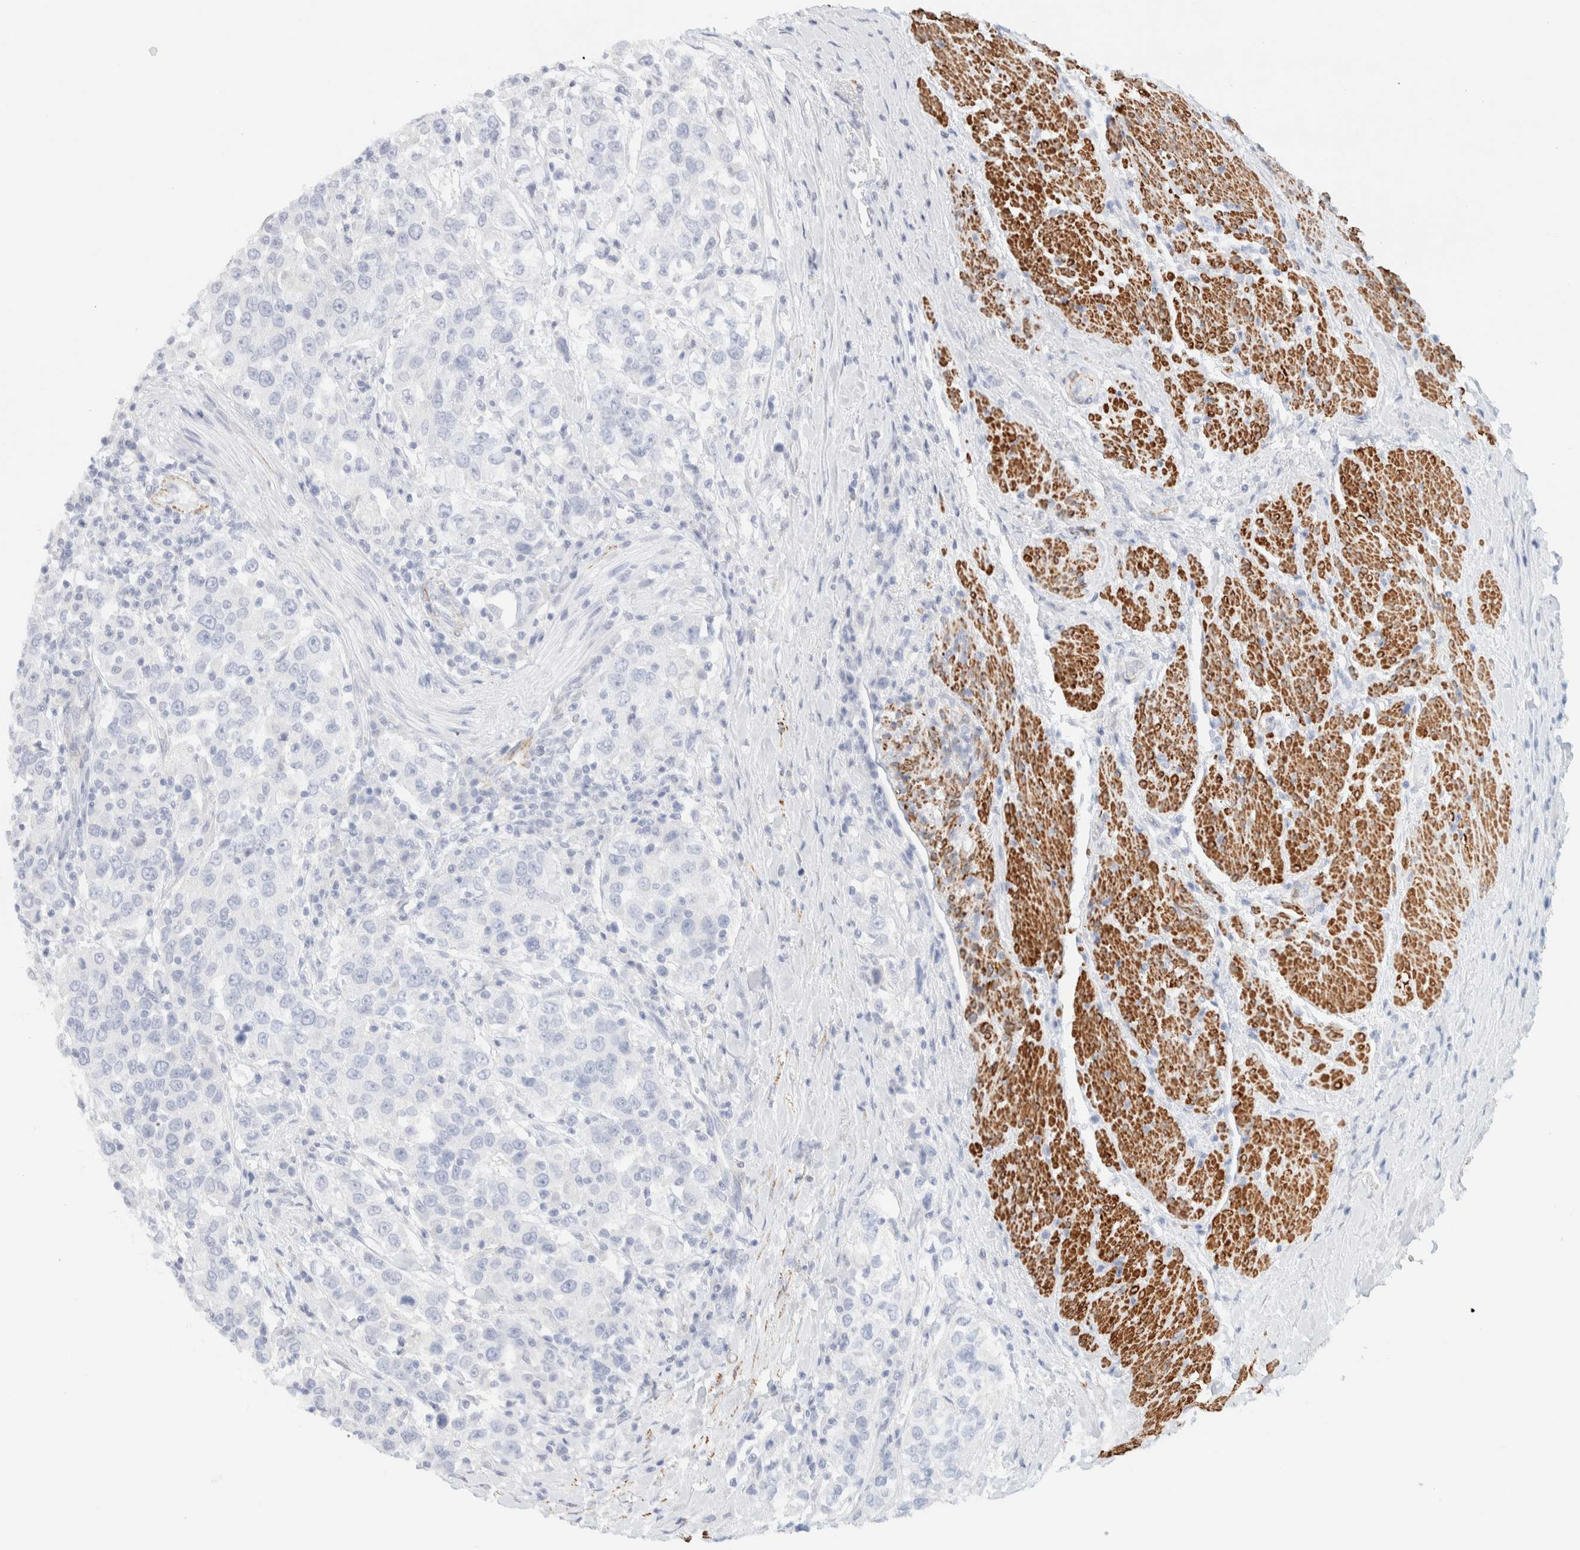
{"staining": {"intensity": "negative", "quantity": "none", "location": "none"}, "tissue": "urothelial cancer", "cell_type": "Tumor cells", "image_type": "cancer", "snomed": [{"axis": "morphology", "description": "Urothelial carcinoma, High grade"}, {"axis": "topography", "description": "Urinary bladder"}], "caption": "An image of human urothelial cancer is negative for staining in tumor cells. Brightfield microscopy of immunohistochemistry stained with DAB (brown) and hematoxylin (blue), captured at high magnification.", "gene": "AFMID", "patient": {"sex": "female", "age": 80}}